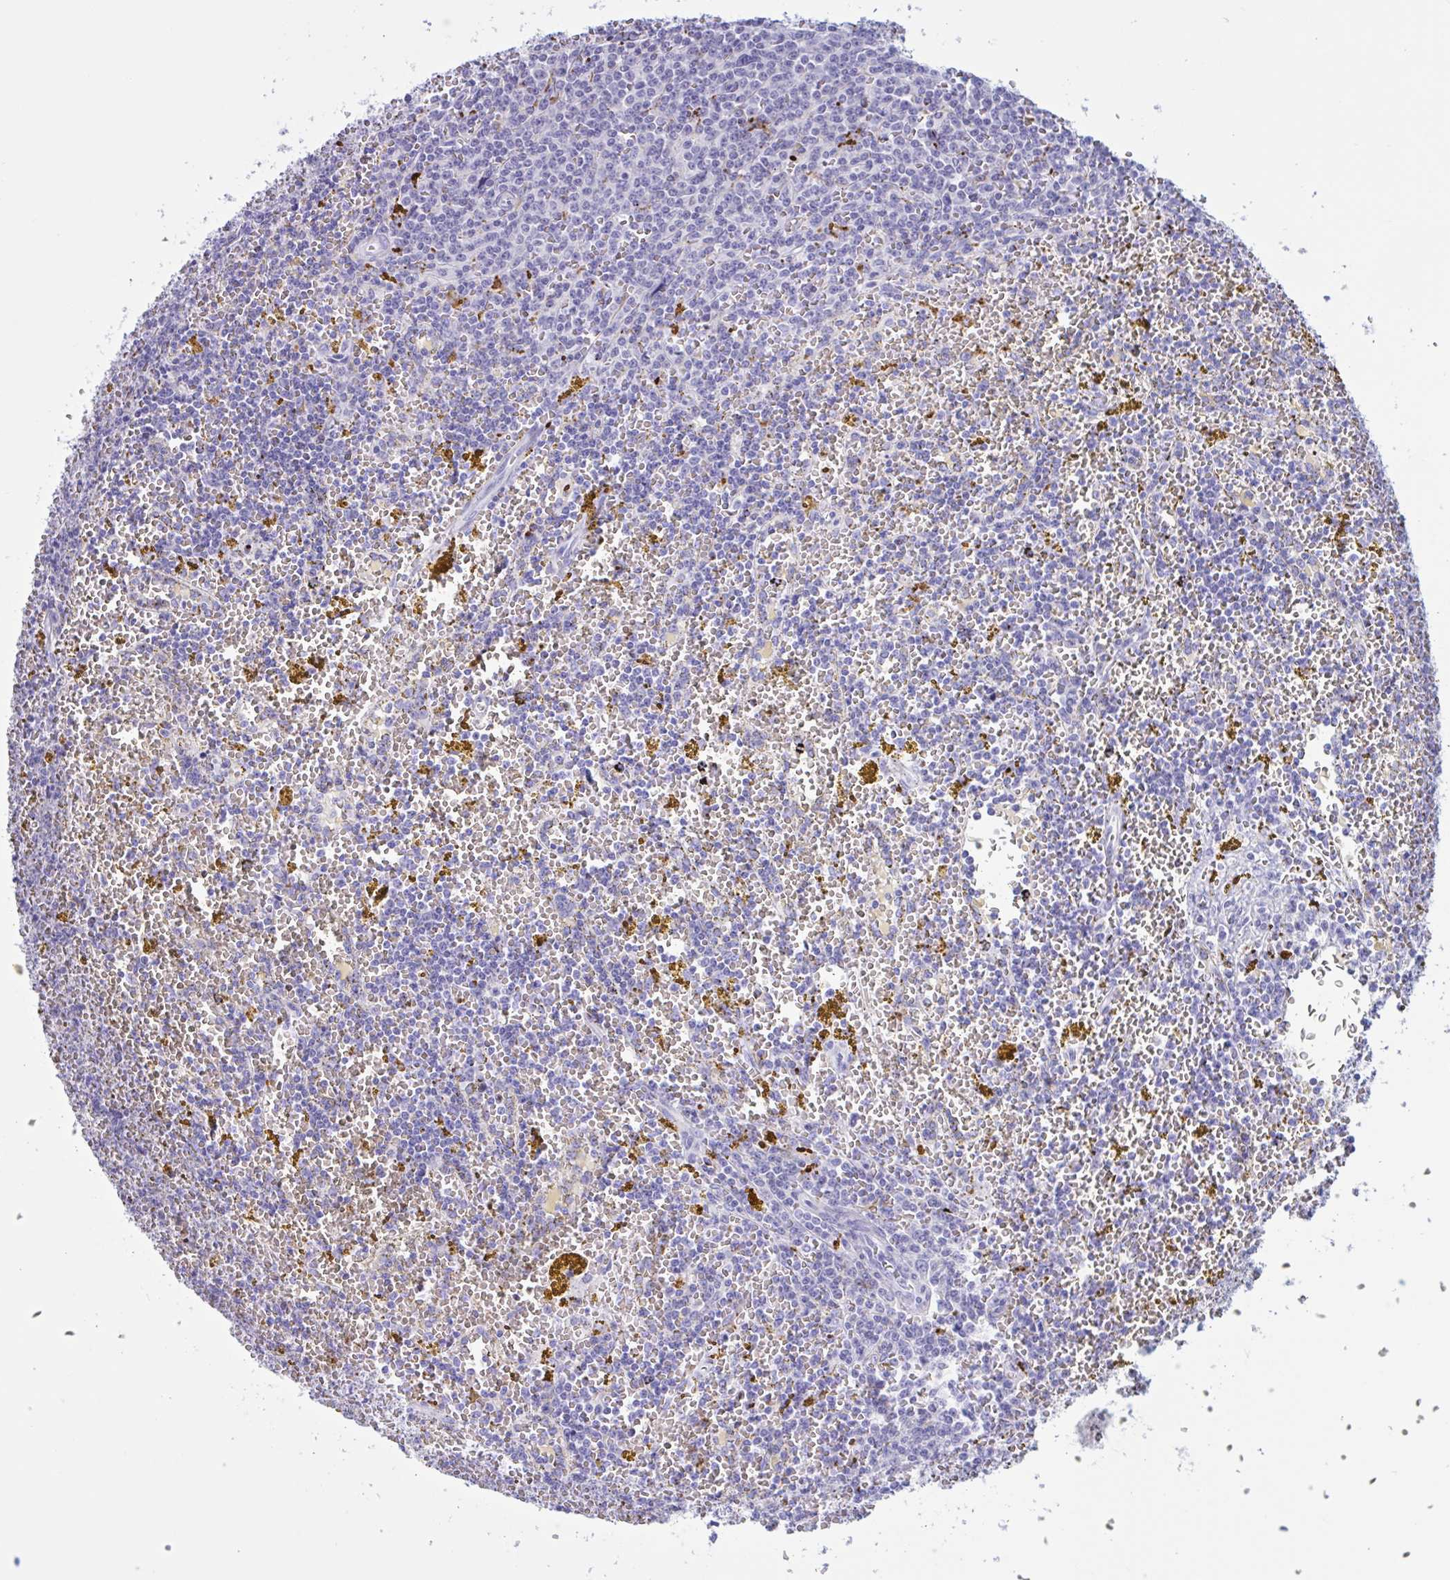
{"staining": {"intensity": "negative", "quantity": "none", "location": "none"}, "tissue": "lymphoma", "cell_type": "Tumor cells", "image_type": "cancer", "snomed": [{"axis": "morphology", "description": "Malignant lymphoma, non-Hodgkin's type, Low grade"}, {"axis": "topography", "description": "Spleen"}, {"axis": "topography", "description": "Lymph node"}], "caption": "Photomicrograph shows no significant protein staining in tumor cells of lymphoma.", "gene": "XCL1", "patient": {"sex": "female", "age": 66}}